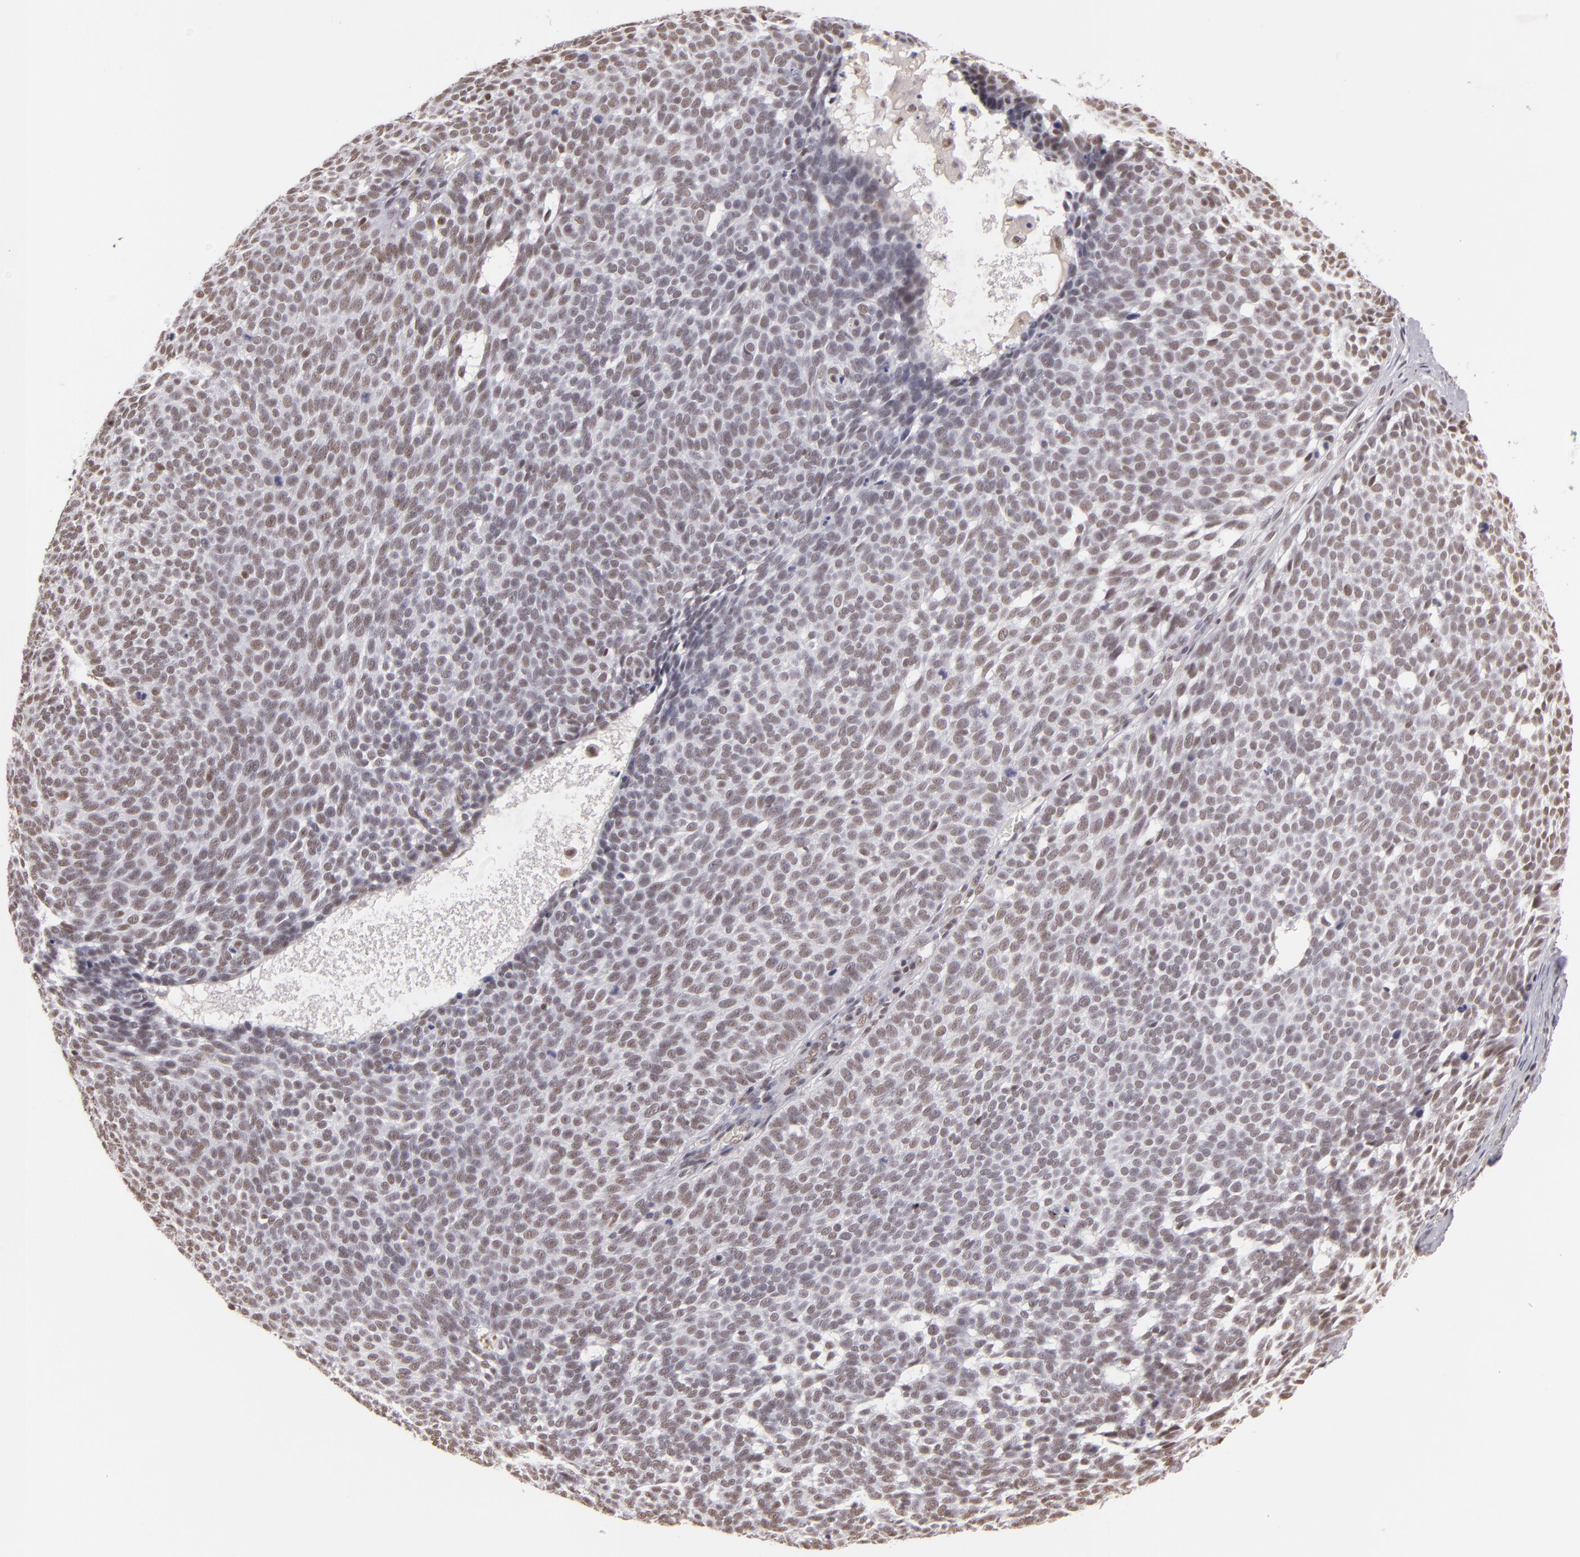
{"staining": {"intensity": "weak", "quantity": ">75%", "location": "nuclear"}, "tissue": "skin cancer", "cell_type": "Tumor cells", "image_type": "cancer", "snomed": [{"axis": "morphology", "description": "Basal cell carcinoma"}, {"axis": "topography", "description": "Skin"}], "caption": "IHC photomicrograph of human basal cell carcinoma (skin) stained for a protein (brown), which demonstrates low levels of weak nuclear staining in about >75% of tumor cells.", "gene": "INTS6", "patient": {"sex": "male", "age": 63}}